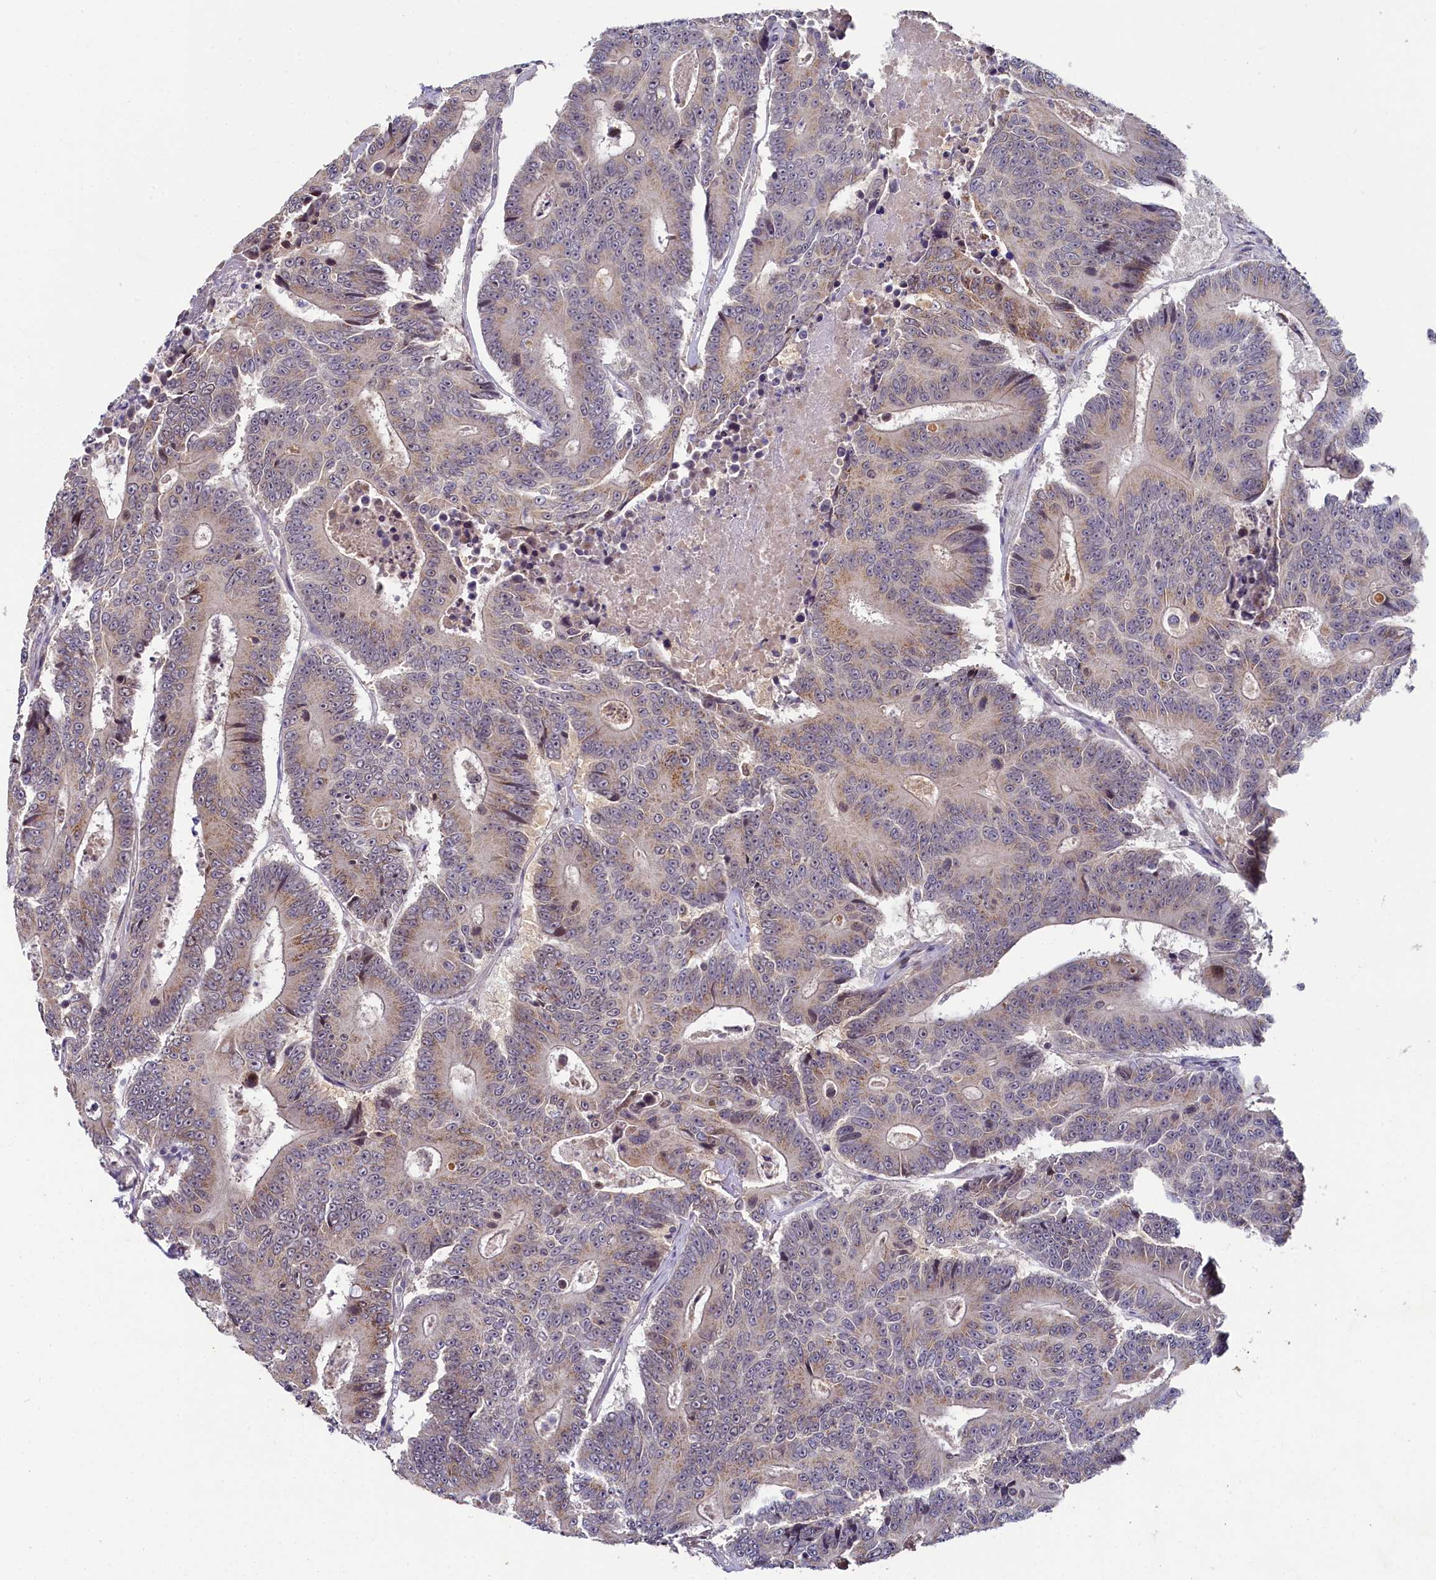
{"staining": {"intensity": "weak", "quantity": "25%-75%", "location": "cytoplasmic/membranous"}, "tissue": "colorectal cancer", "cell_type": "Tumor cells", "image_type": "cancer", "snomed": [{"axis": "morphology", "description": "Adenocarcinoma, NOS"}, {"axis": "topography", "description": "Colon"}], "caption": "Immunohistochemical staining of human colorectal adenocarcinoma exhibits low levels of weak cytoplasmic/membranous positivity in about 25%-75% of tumor cells.", "gene": "SPINK9", "patient": {"sex": "male", "age": 83}}